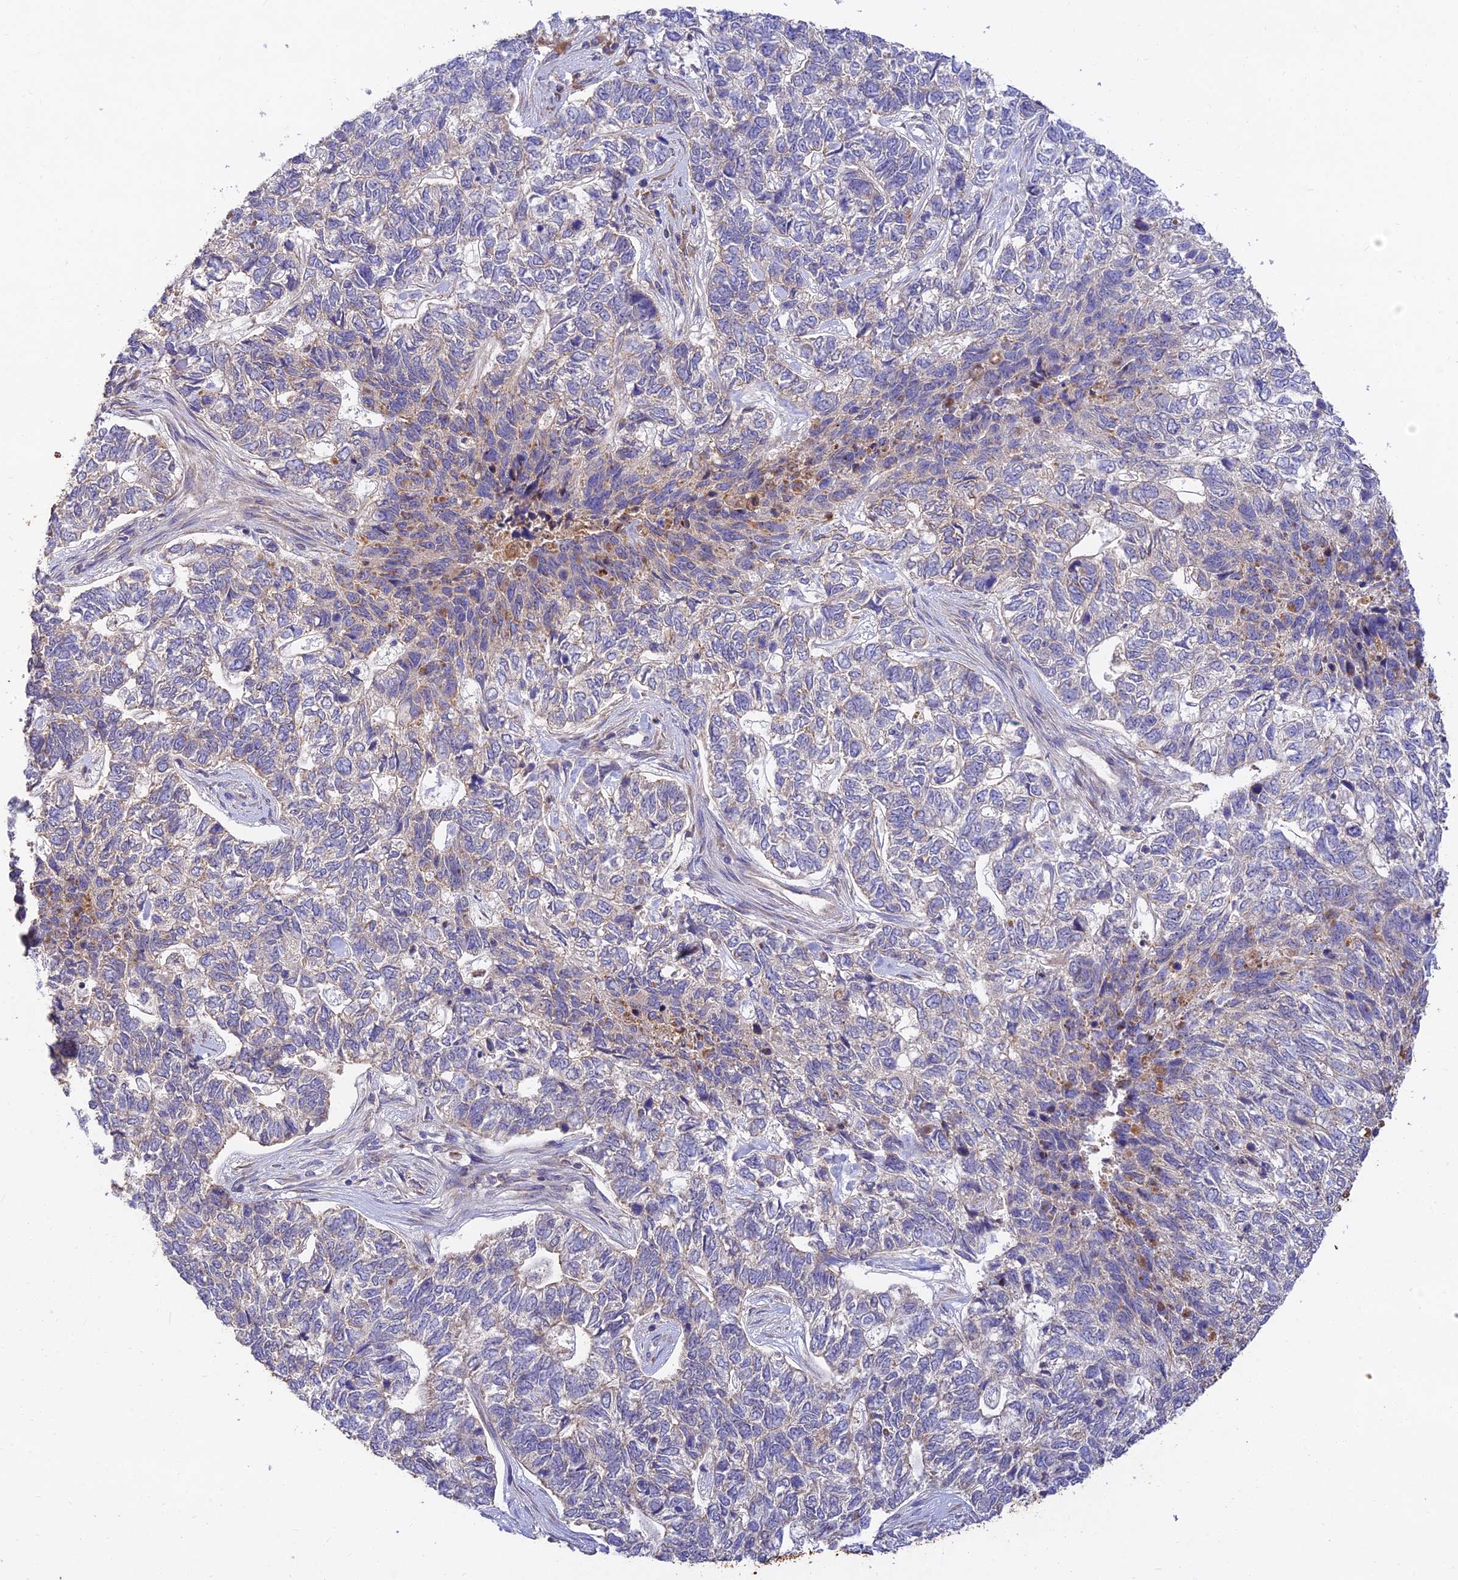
{"staining": {"intensity": "negative", "quantity": "none", "location": "none"}, "tissue": "skin cancer", "cell_type": "Tumor cells", "image_type": "cancer", "snomed": [{"axis": "morphology", "description": "Basal cell carcinoma"}, {"axis": "topography", "description": "Skin"}], "caption": "Skin cancer (basal cell carcinoma) was stained to show a protein in brown. There is no significant positivity in tumor cells.", "gene": "ACSM5", "patient": {"sex": "female", "age": 65}}